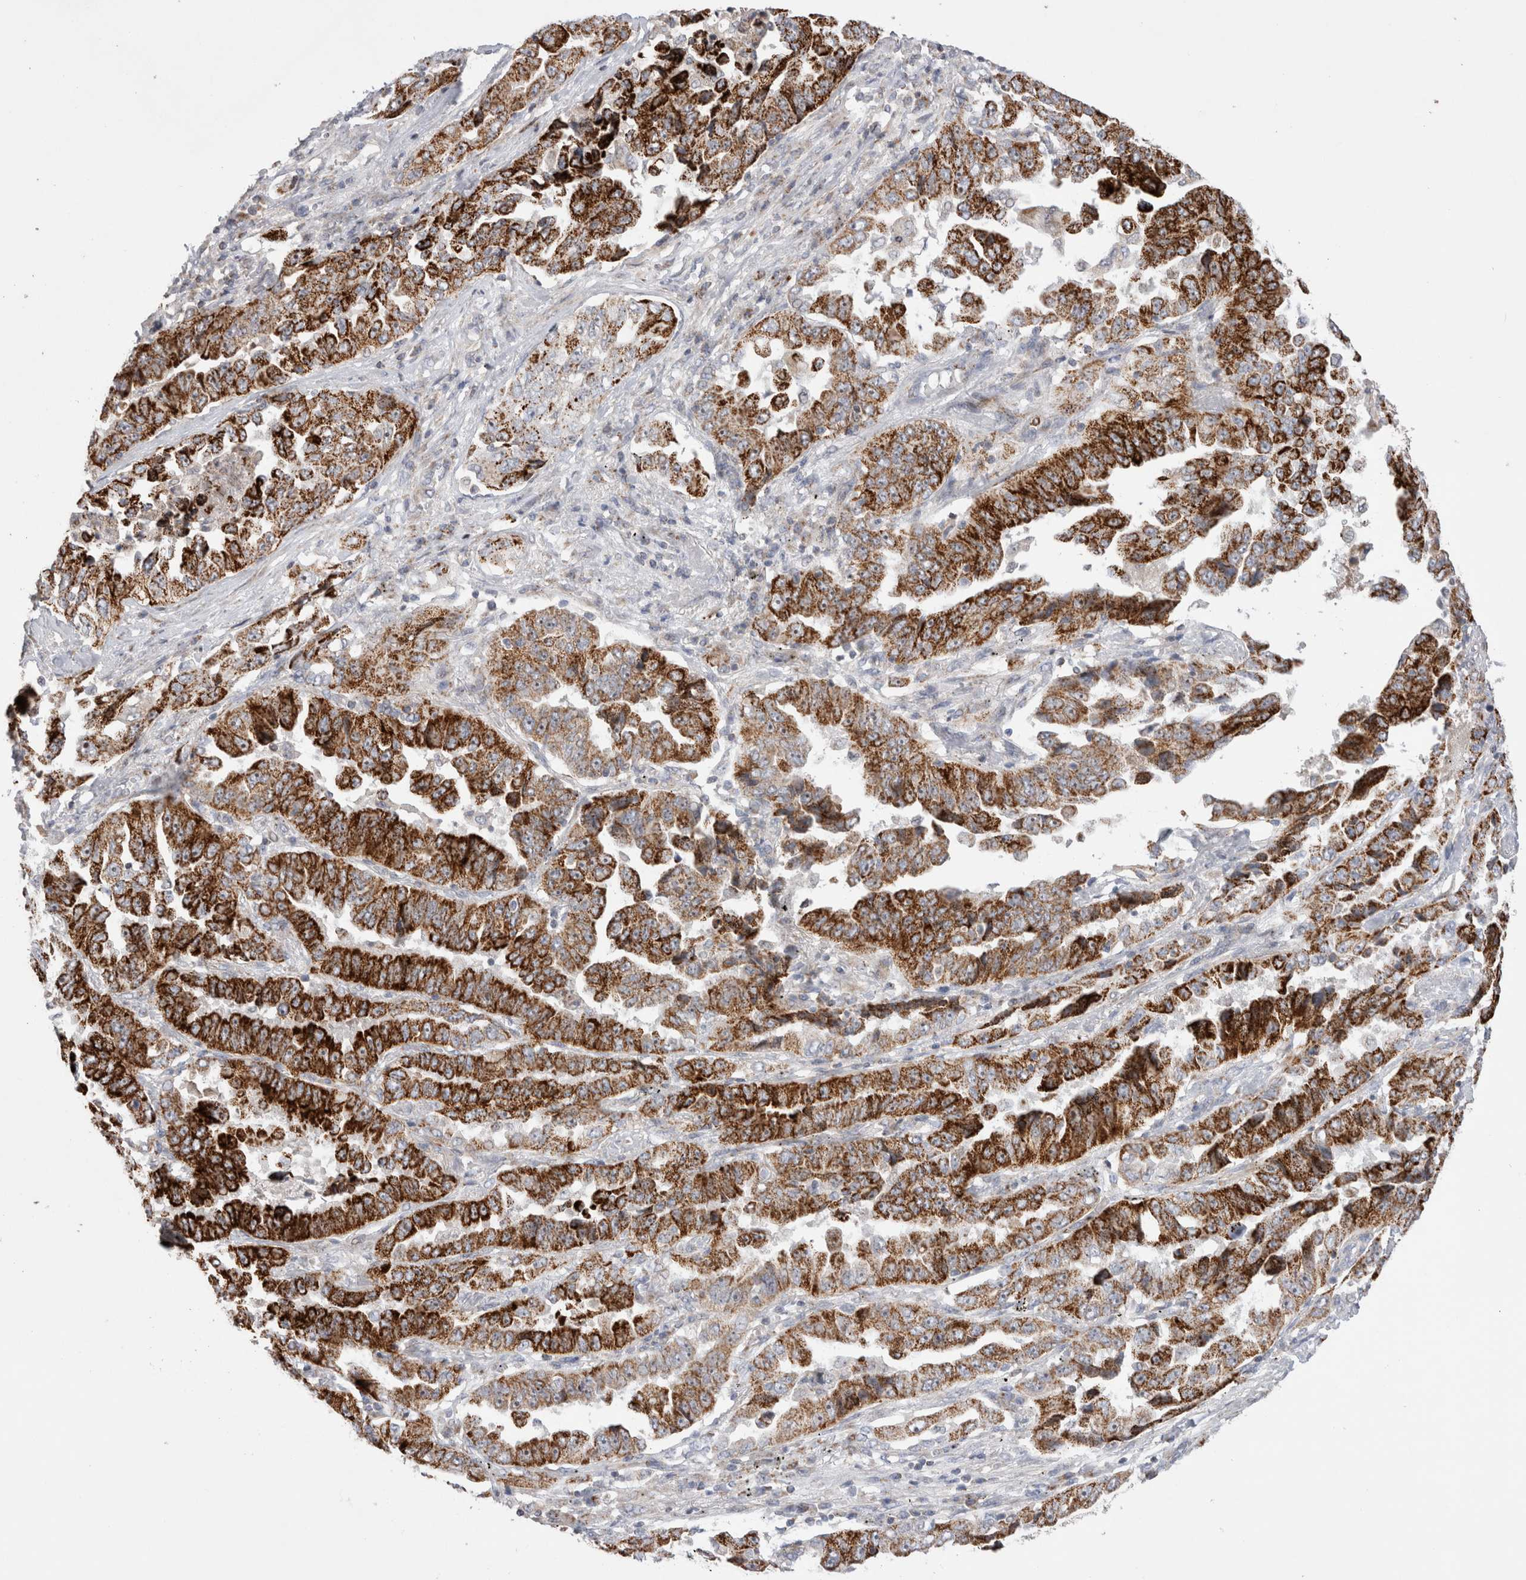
{"staining": {"intensity": "strong", "quantity": ">75%", "location": "cytoplasmic/membranous"}, "tissue": "lung cancer", "cell_type": "Tumor cells", "image_type": "cancer", "snomed": [{"axis": "morphology", "description": "Adenocarcinoma, NOS"}, {"axis": "topography", "description": "Lung"}], "caption": "DAB immunohistochemical staining of lung adenocarcinoma exhibits strong cytoplasmic/membranous protein positivity in about >75% of tumor cells.", "gene": "CHADL", "patient": {"sex": "female", "age": 51}}